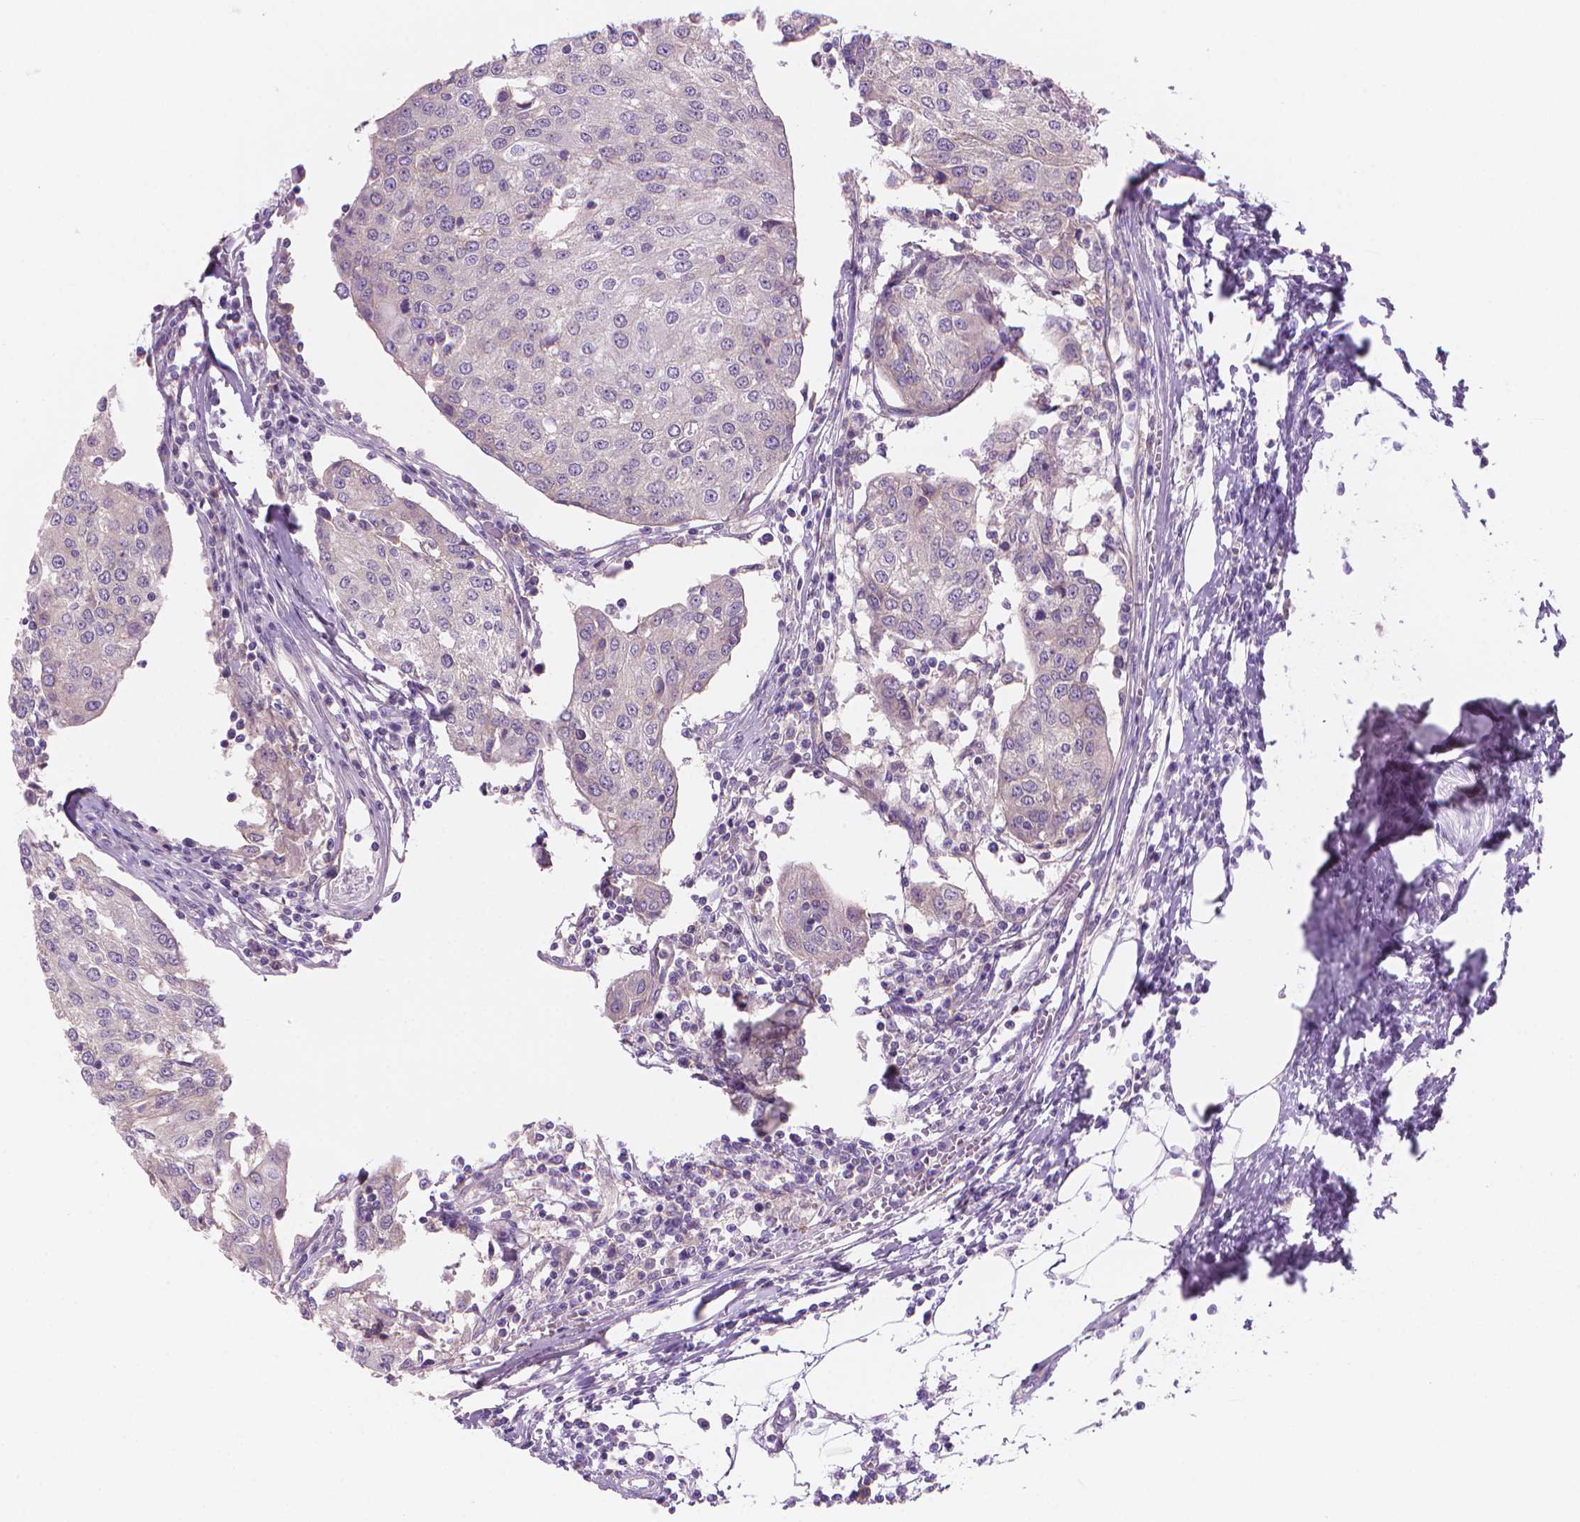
{"staining": {"intensity": "negative", "quantity": "none", "location": "none"}, "tissue": "urothelial cancer", "cell_type": "Tumor cells", "image_type": "cancer", "snomed": [{"axis": "morphology", "description": "Urothelial carcinoma, High grade"}, {"axis": "topography", "description": "Urinary bladder"}], "caption": "Tumor cells show no significant protein expression in urothelial cancer.", "gene": "ENSG00000187186", "patient": {"sex": "female", "age": 85}}